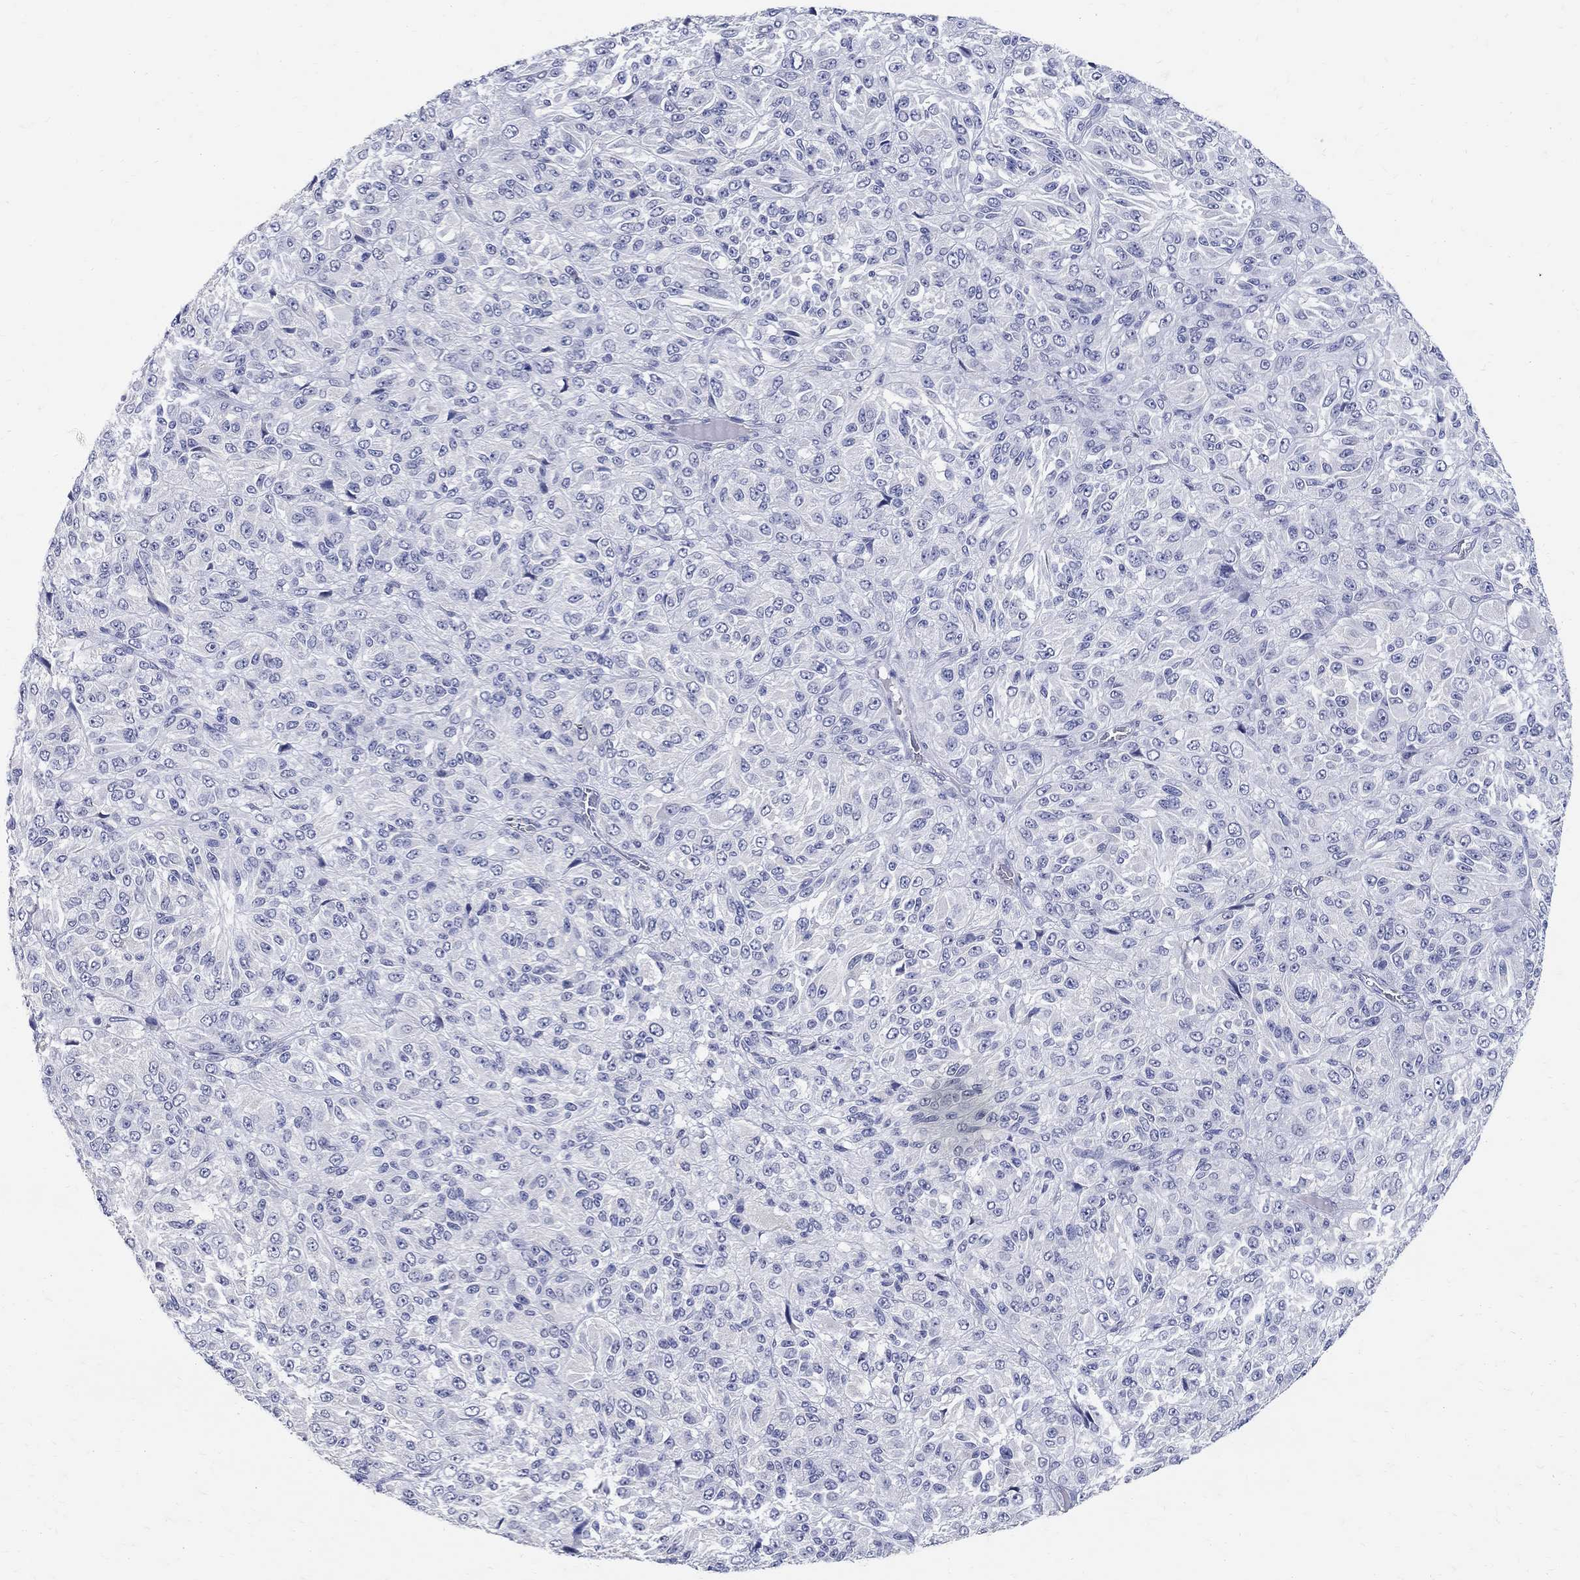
{"staining": {"intensity": "negative", "quantity": "none", "location": "none"}, "tissue": "melanoma", "cell_type": "Tumor cells", "image_type": "cancer", "snomed": [{"axis": "morphology", "description": "Malignant melanoma, Metastatic site"}, {"axis": "topography", "description": "Brain"}], "caption": "Protein analysis of malignant melanoma (metastatic site) displays no significant expression in tumor cells.", "gene": "SOX2", "patient": {"sex": "female", "age": 56}}